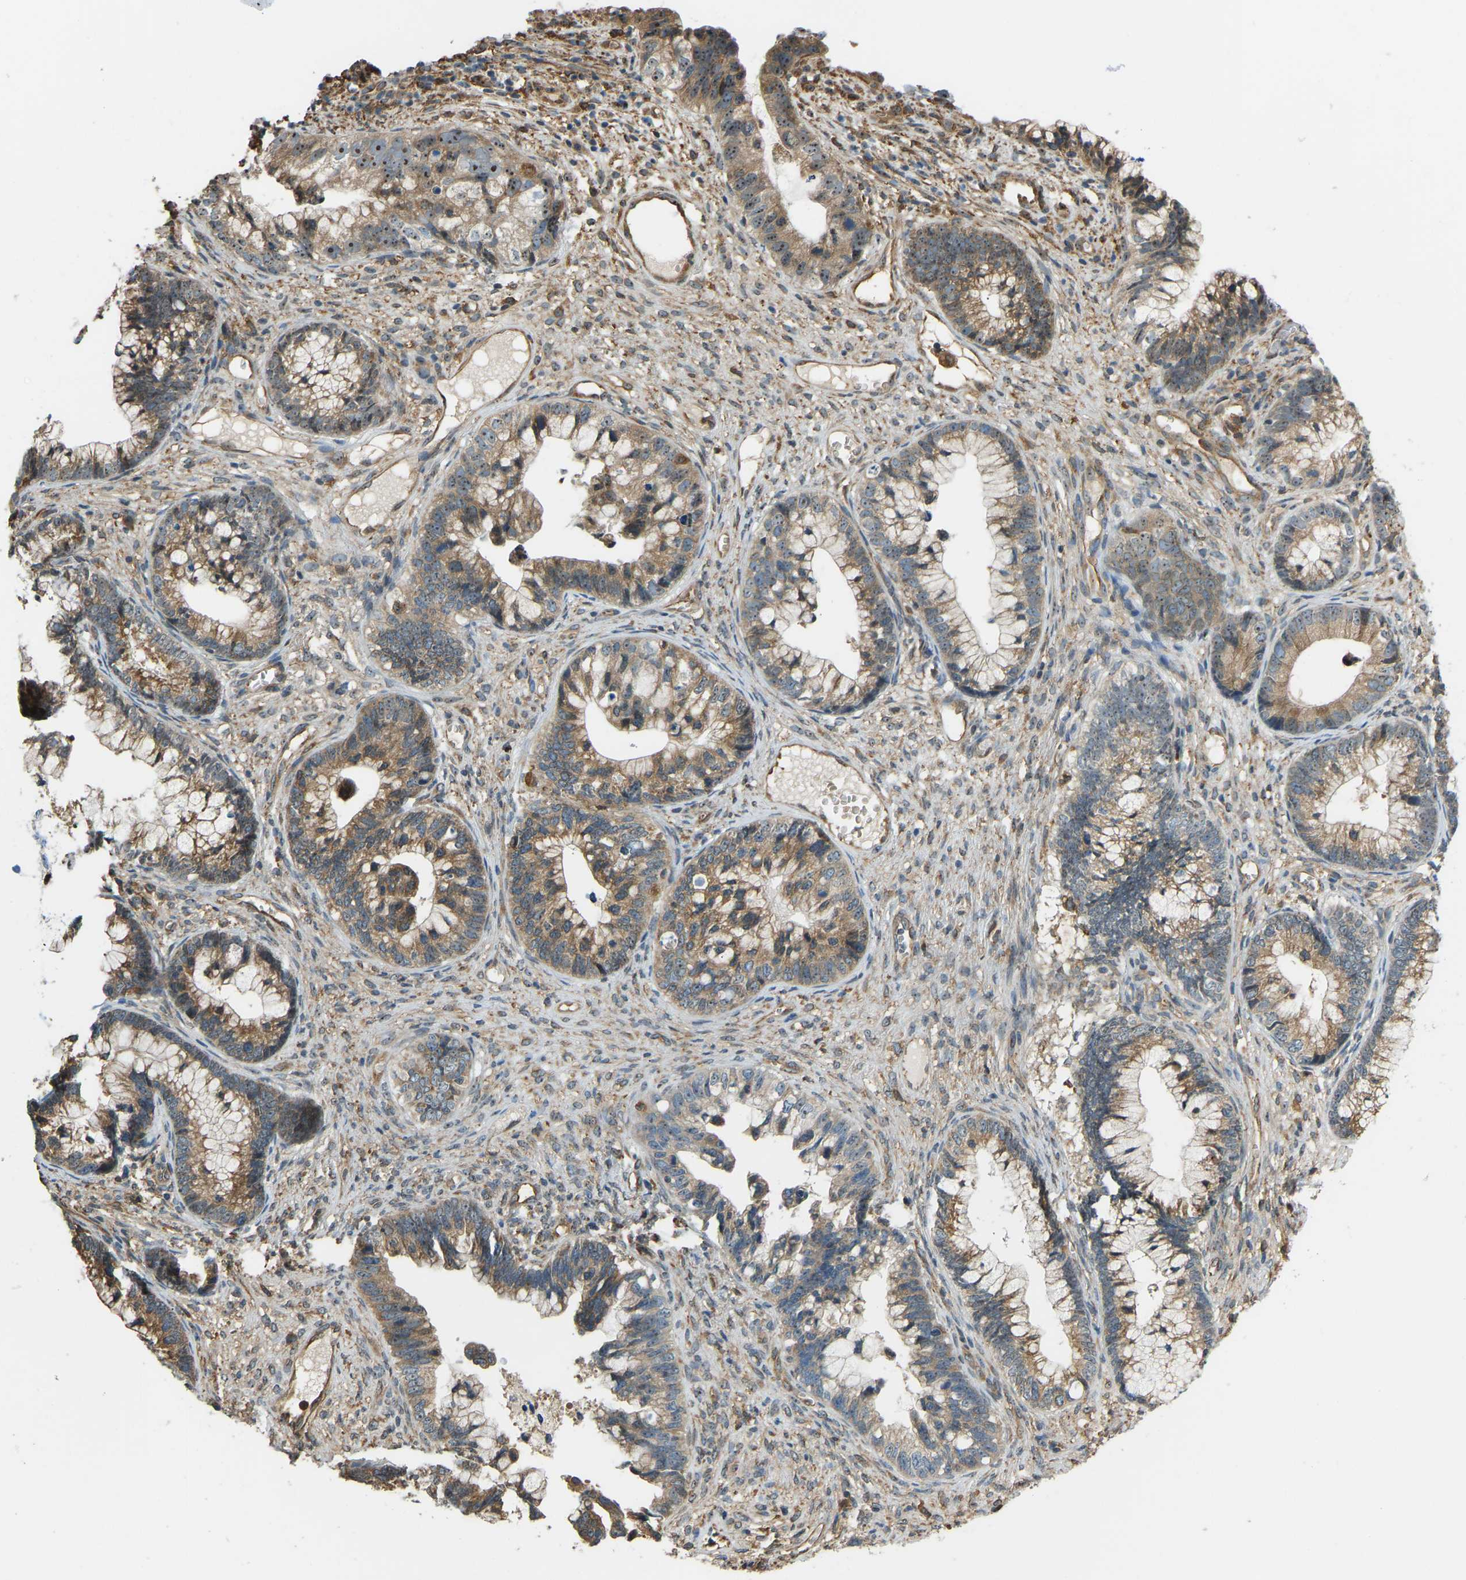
{"staining": {"intensity": "moderate", "quantity": ">75%", "location": "cytoplasmic/membranous,nuclear"}, "tissue": "cervical cancer", "cell_type": "Tumor cells", "image_type": "cancer", "snomed": [{"axis": "morphology", "description": "Adenocarcinoma, NOS"}, {"axis": "topography", "description": "Cervix"}], "caption": "Immunohistochemistry (IHC) (DAB) staining of human cervical cancer displays moderate cytoplasmic/membranous and nuclear protein positivity in about >75% of tumor cells.", "gene": "OS9", "patient": {"sex": "female", "age": 44}}